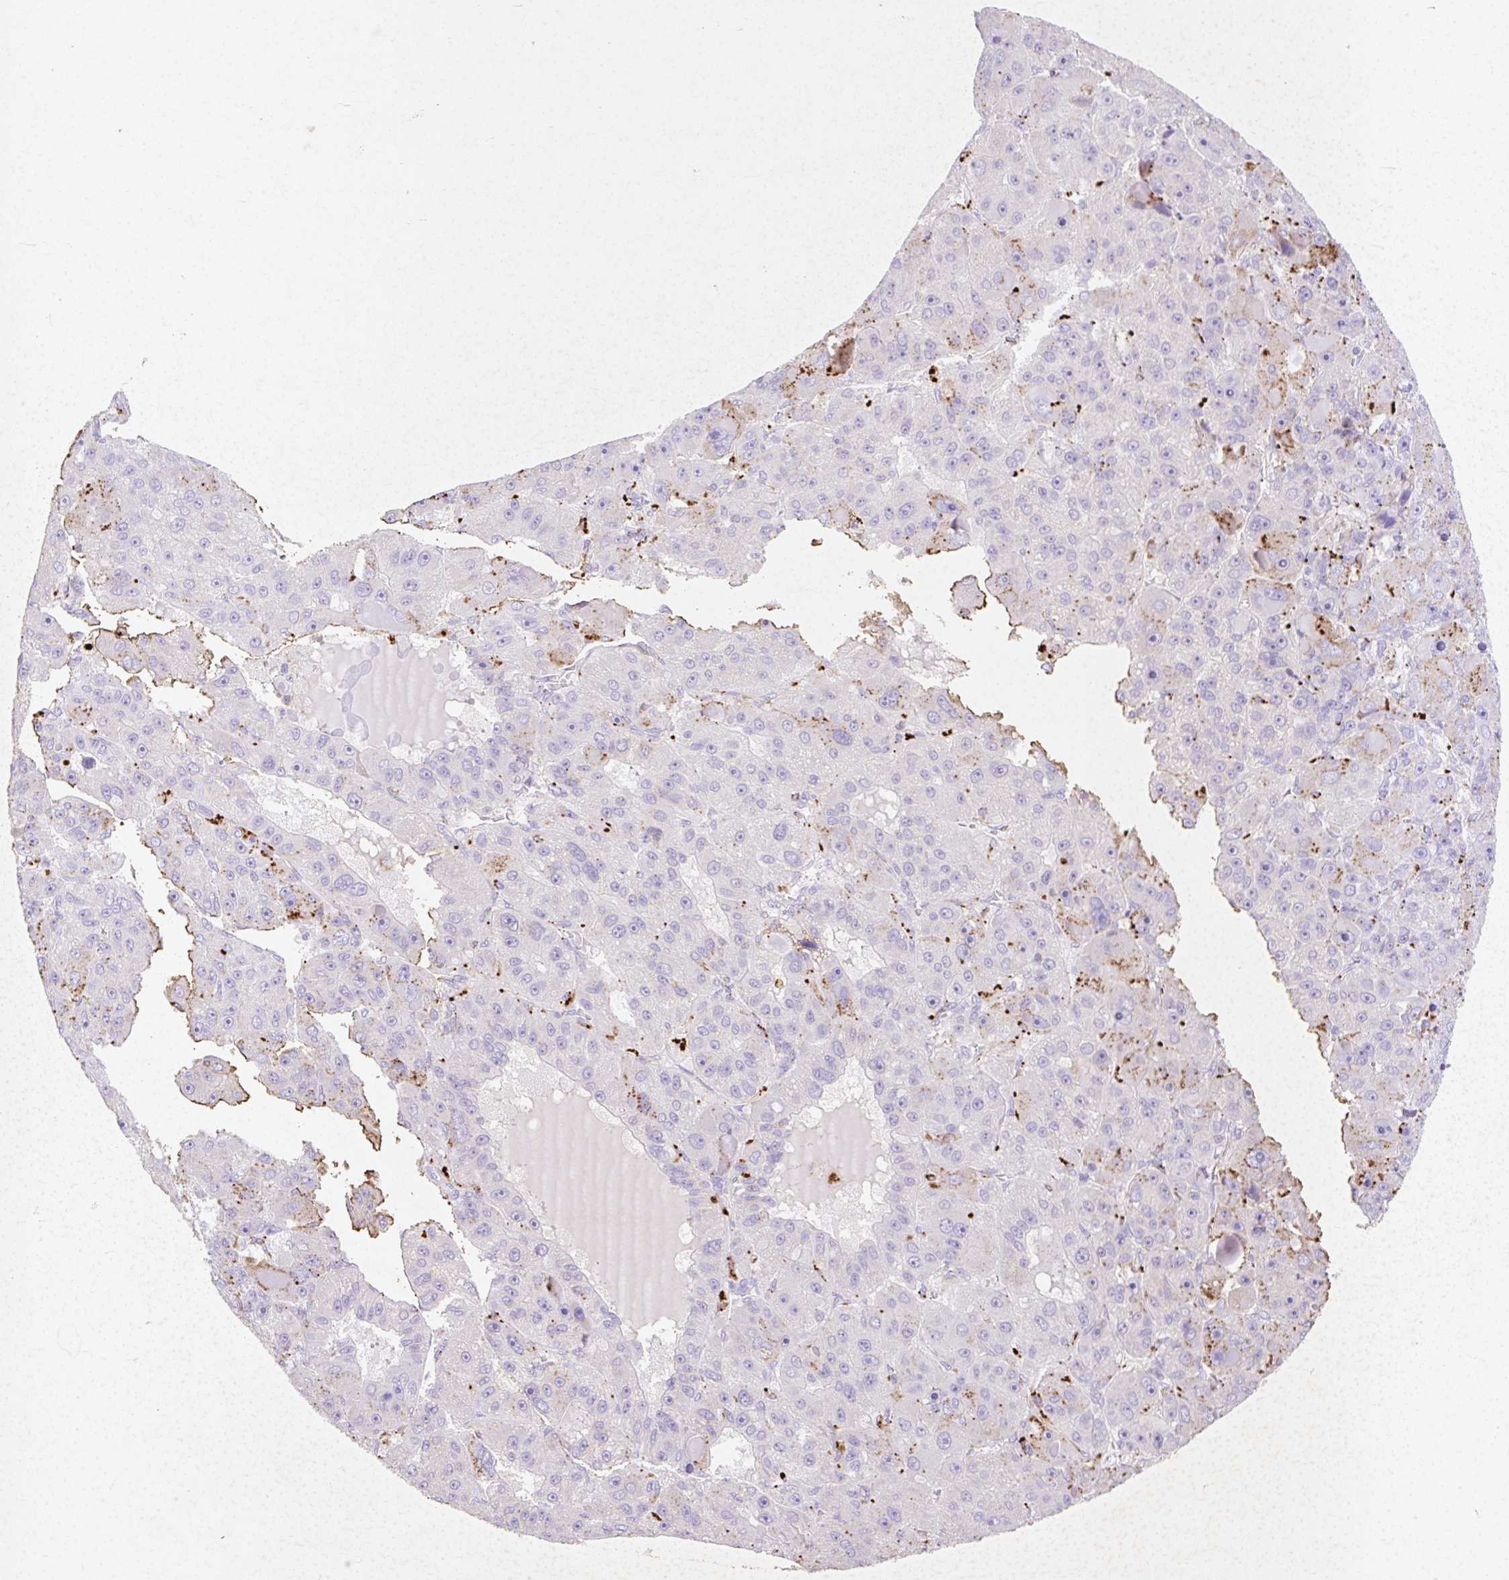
{"staining": {"intensity": "weak", "quantity": "<25%", "location": "cytoplasmic/membranous"}, "tissue": "liver cancer", "cell_type": "Tumor cells", "image_type": "cancer", "snomed": [{"axis": "morphology", "description": "Carcinoma, Hepatocellular, NOS"}, {"axis": "topography", "description": "Liver"}], "caption": "There is no significant expression in tumor cells of liver cancer (hepatocellular carcinoma).", "gene": "HEXA", "patient": {"sex": "male", "age": 76}}